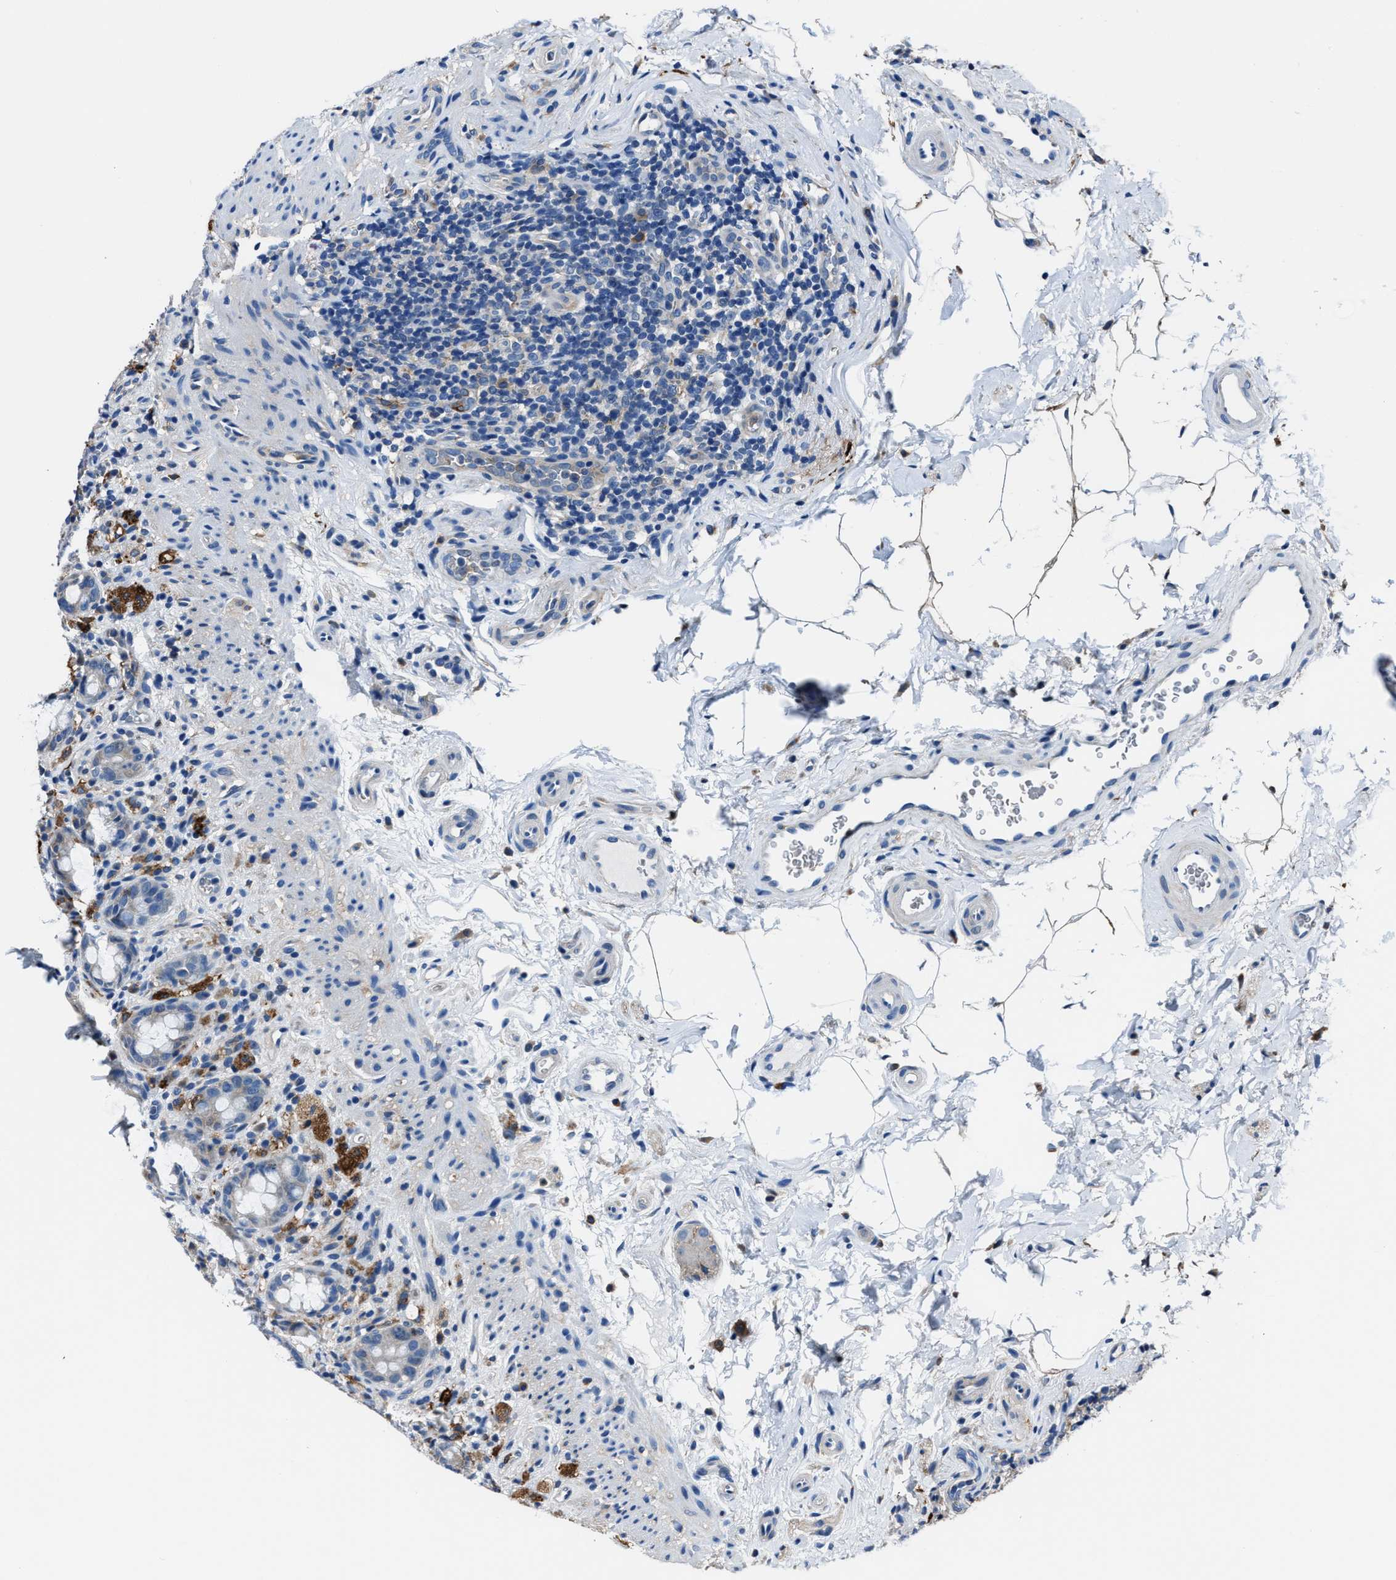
{"staining": {"intensity": "negative", "quantity": "none", "location": "none"}, "tissue": "rectum", "cell_type": "Glandular cells", "image_type": "normal", "snomed": [{"axis": "morphology", "description": "Normal tissue, NOS"}, {"axis": "topography", "description": "Rectum"}], "caption": "IHC histopathology image of unremarkable rectum: rectum stained with DAB shows no significant protein staining in glandular cells.", "gene": "FTL", "patient": {"sex": "male", "age": 44}}